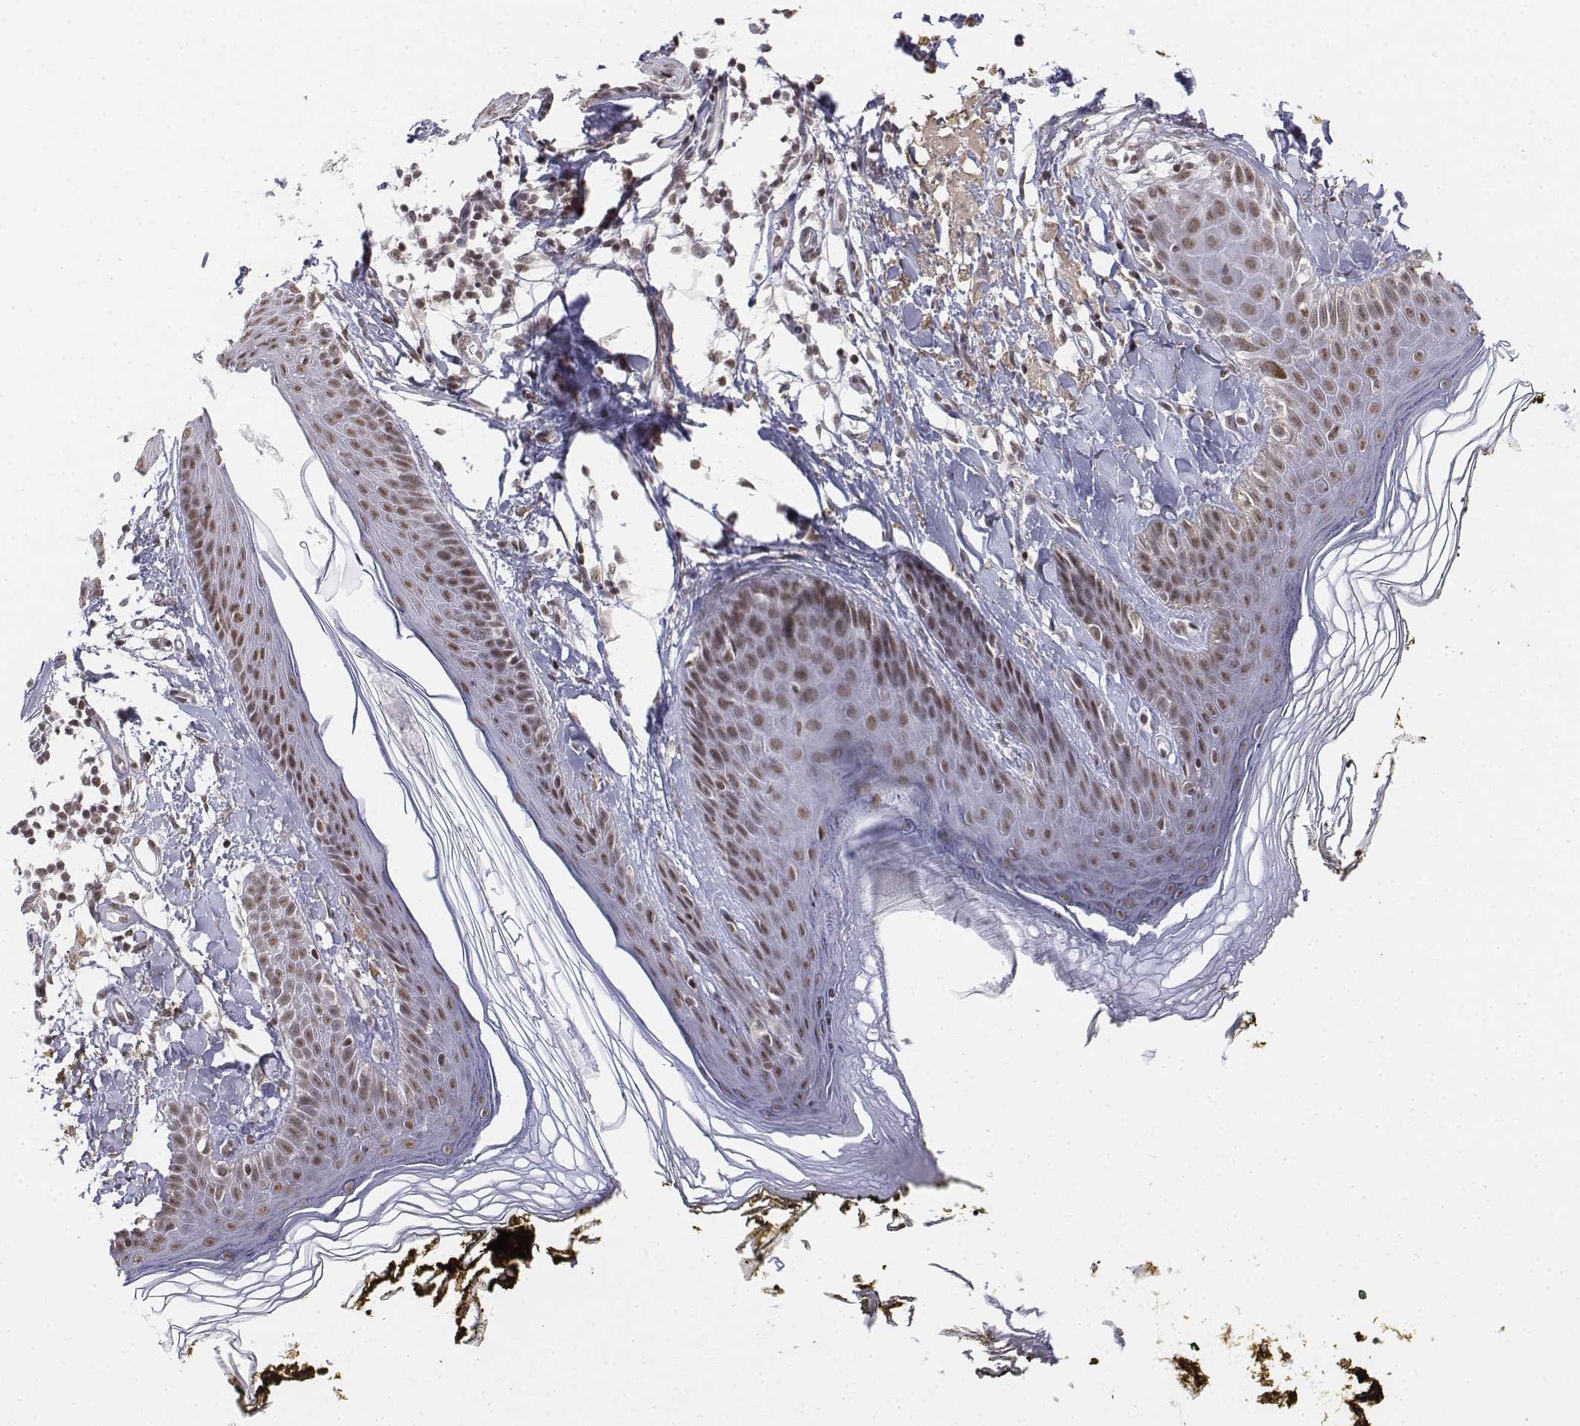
{"staining": {"intensity": "weak", "quantity": ">75%", "location": "nuclear"}, "tissue": "skin", "cell_type": "Fibroblasts", "image_type": "normal", "snomed": [{"axis": "morphology", "description": "Normal tissue, NOS"}, {"axis": "topography", "description": "Skin"}], "caption": "Immunohistochemical staining of benign human skin displays weak nuclear protein positivity in approximately >75% of fibroblasts.", "gene": "SETD1A", "patient": {"sex": "male", "age": 76}}